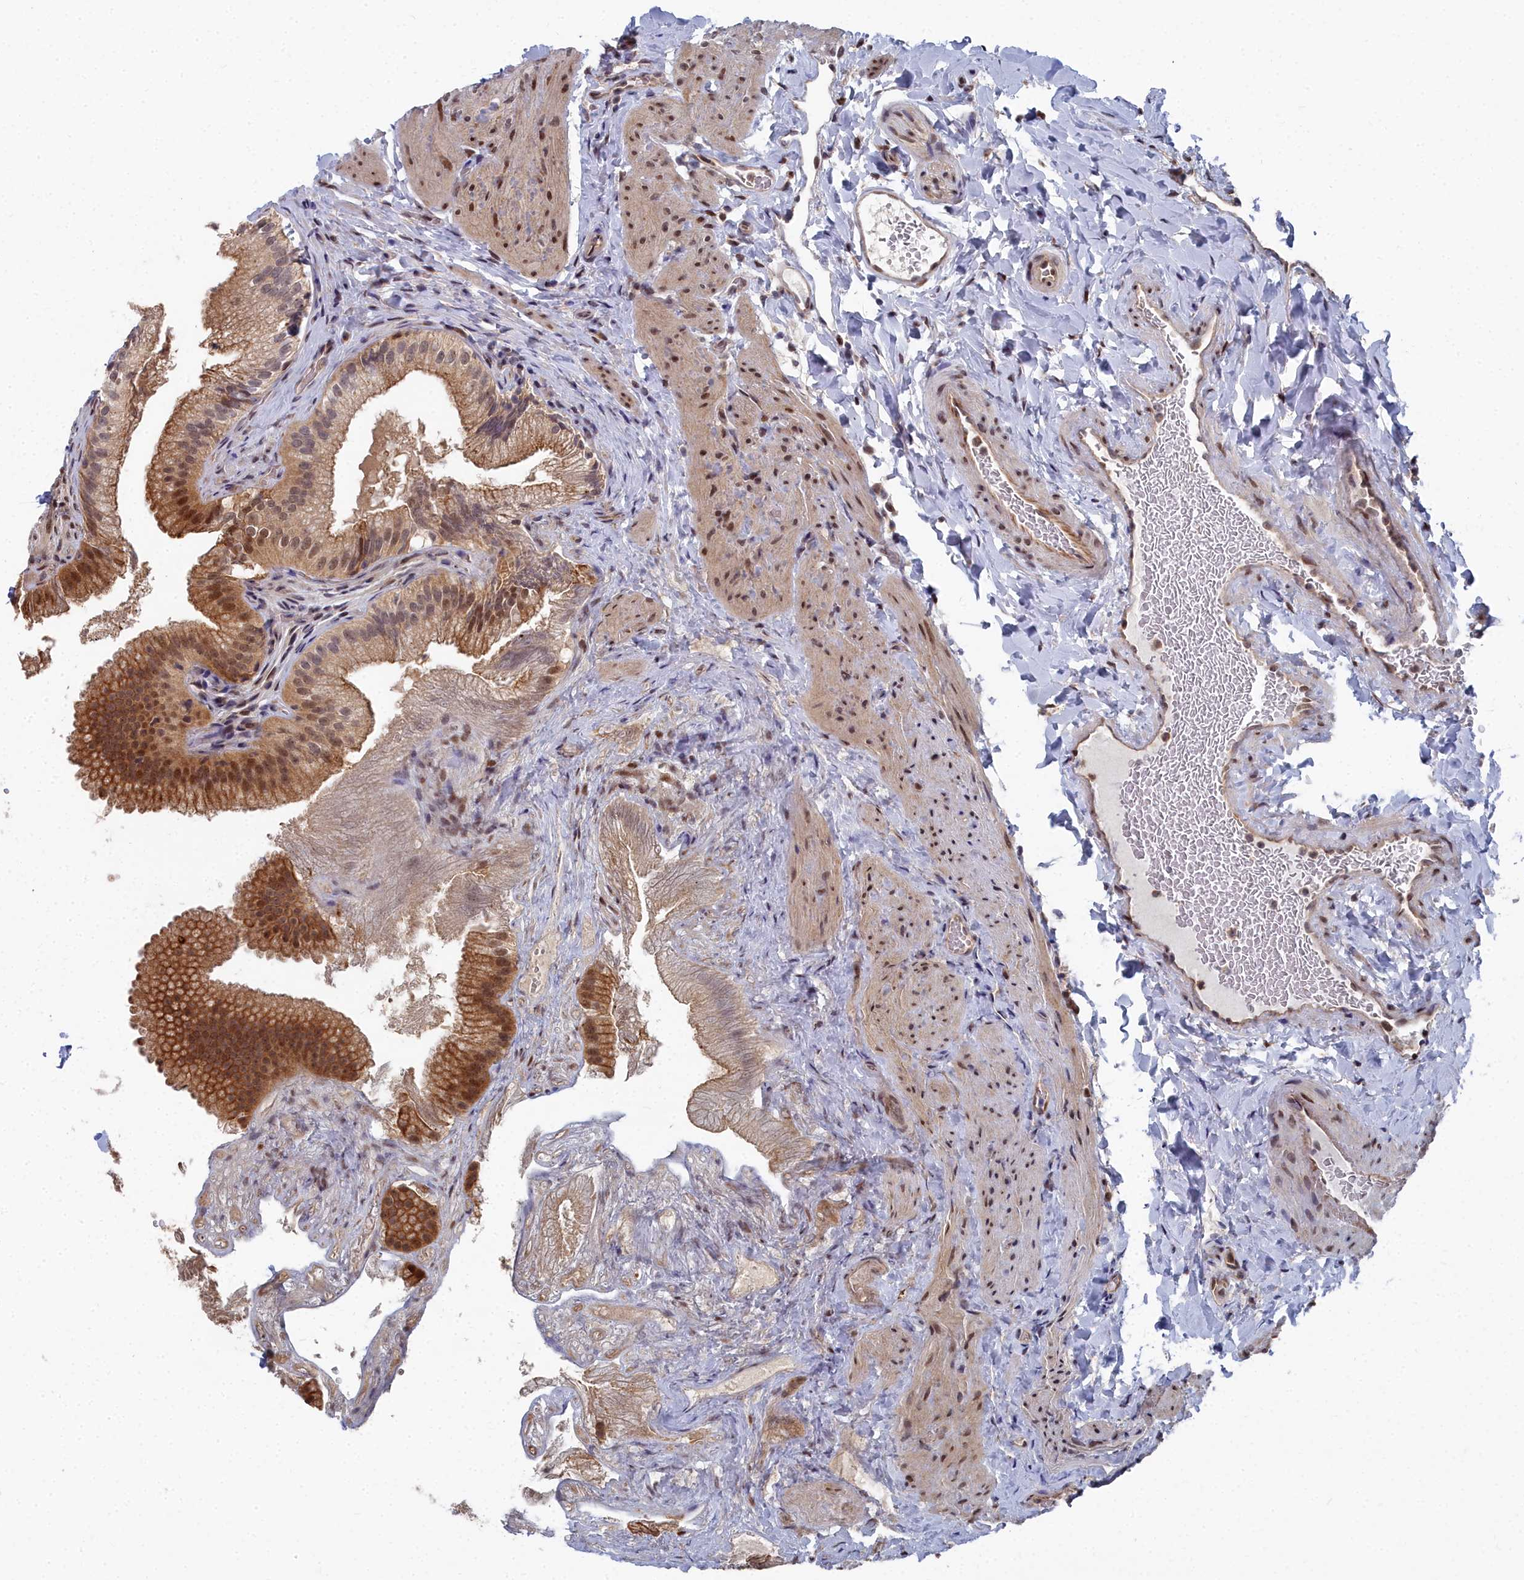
{"staining": {"intensity": "moderate", "quantity": "25%-75%", "location": "cytoplasmic/membranous,nuclear"}, "tissue": "gallbladder", "cell_type": "Glandular cells", "image_type": "normal", "snomed": [{"axis": "morphology", "description": "Normal tissue, NOS"}, {"axis": "topography", "description": "Gallbladder"}], "caption": "Protein staining by immunohistochemistry exhibits moderate cytoplasmic/membranous,nuclear expression in about 25%-75% of glandular cells in unremarkable gallbladder.", "gene": "RPS27A", "patient": {"sex": "female", "age": 30}}